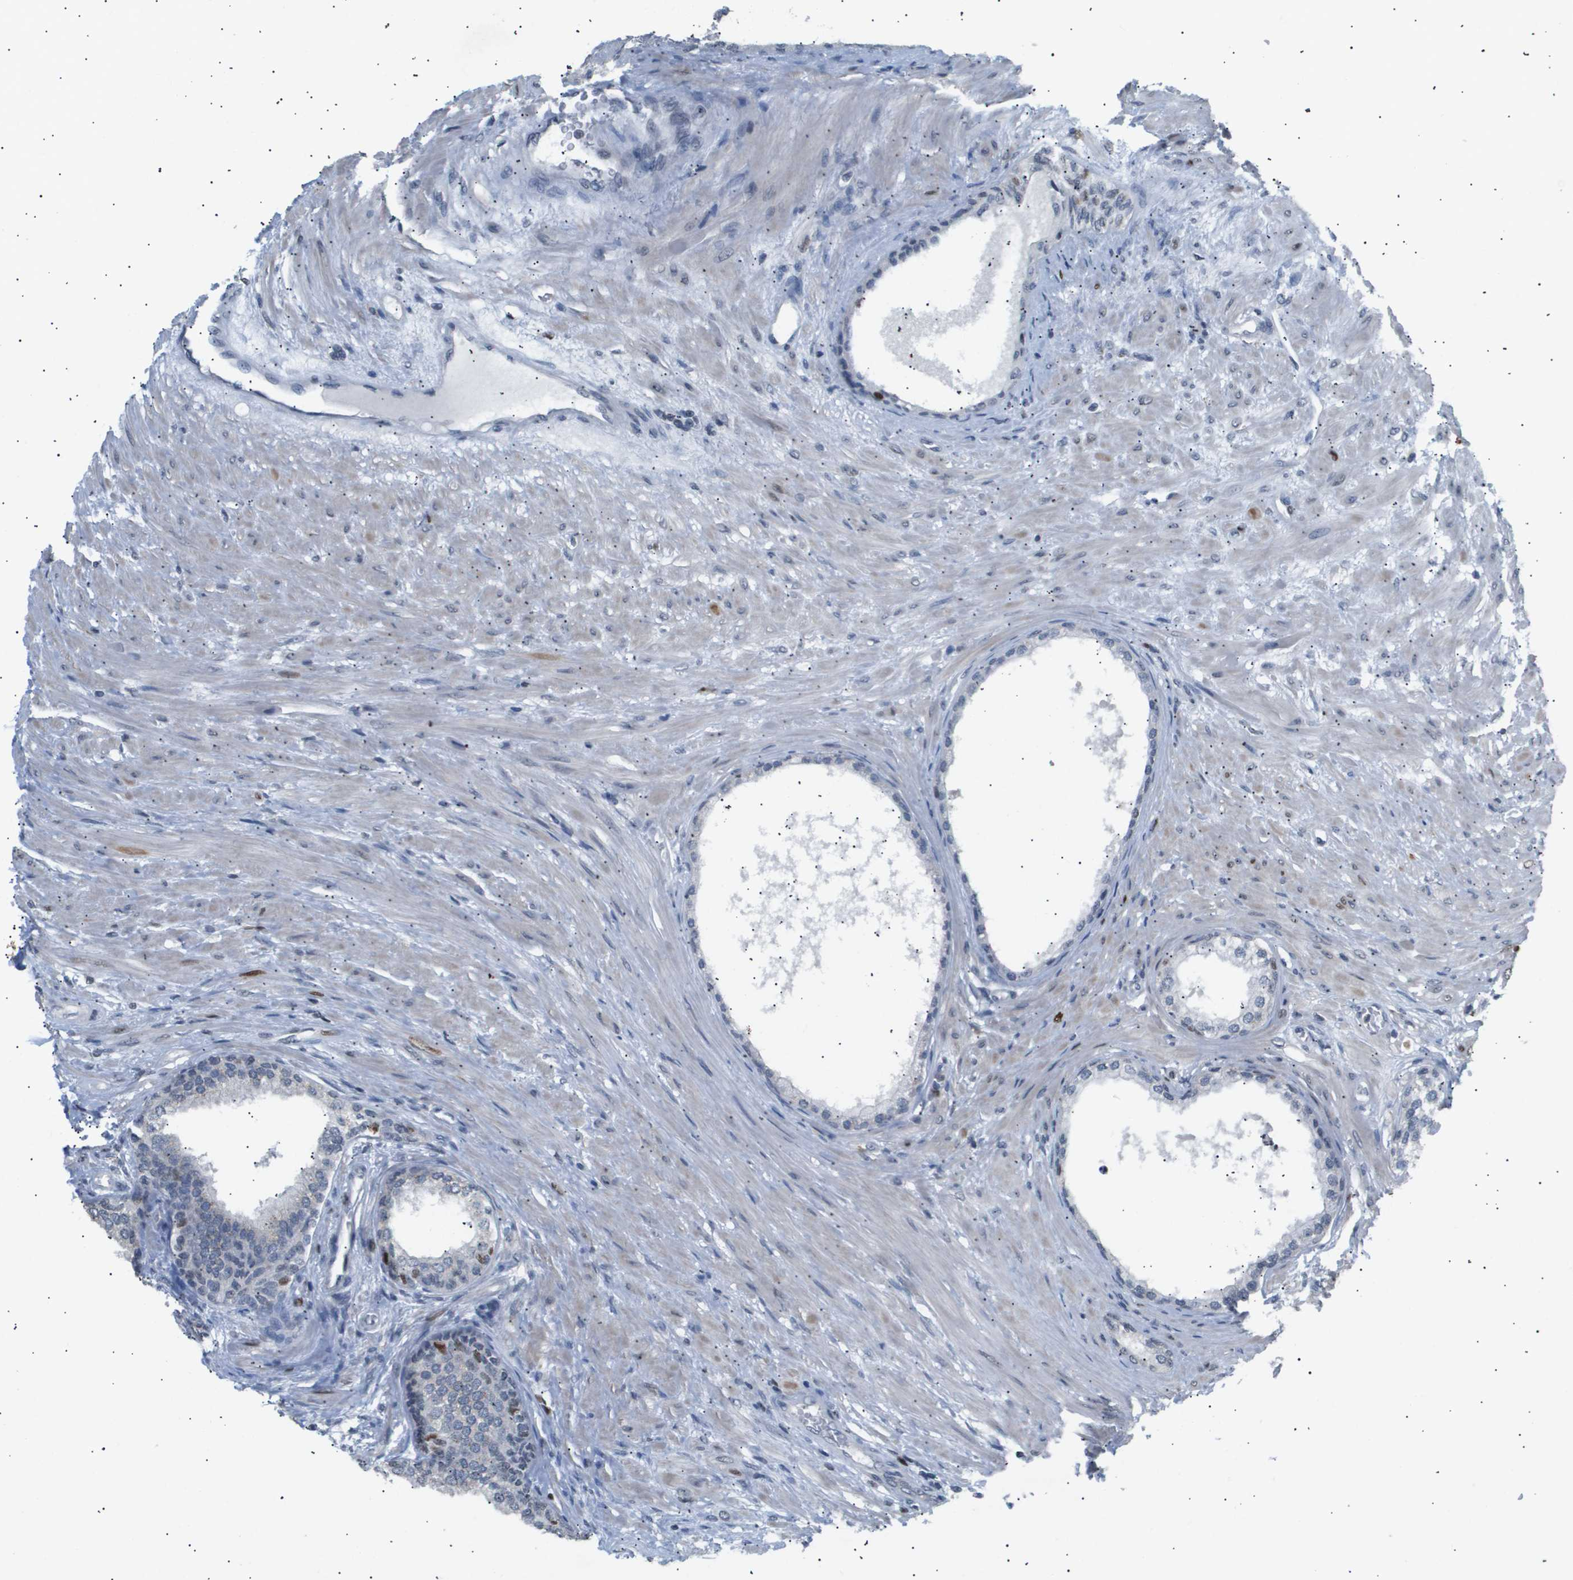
{"staining": {"intensity": "strong", "quantity": "<25%", "location": "nuclear"}, "tissue": "prostate", "cell_type": "Glandular cells", "image_type": "normal", "snomed": [{"axis": "morphology", "description": "Normal tissue, NOS"}, {"axis": "topography", "description": "Prostate"}], "caption": "Immunohistochemistry (IHC) staining of normal prostate, which displays medium levels of strong nuclear staining in about <25% of glandular cells indicating strong nuclear protein staining. The staining was performed using DAB (3,3'-diaminobenzidine) (brown) for protein detection and nuclei were counterstained in hematoxylin (blue).", "gene": "ANAPC2", "patient": {"sex": "male", "age": 76}}